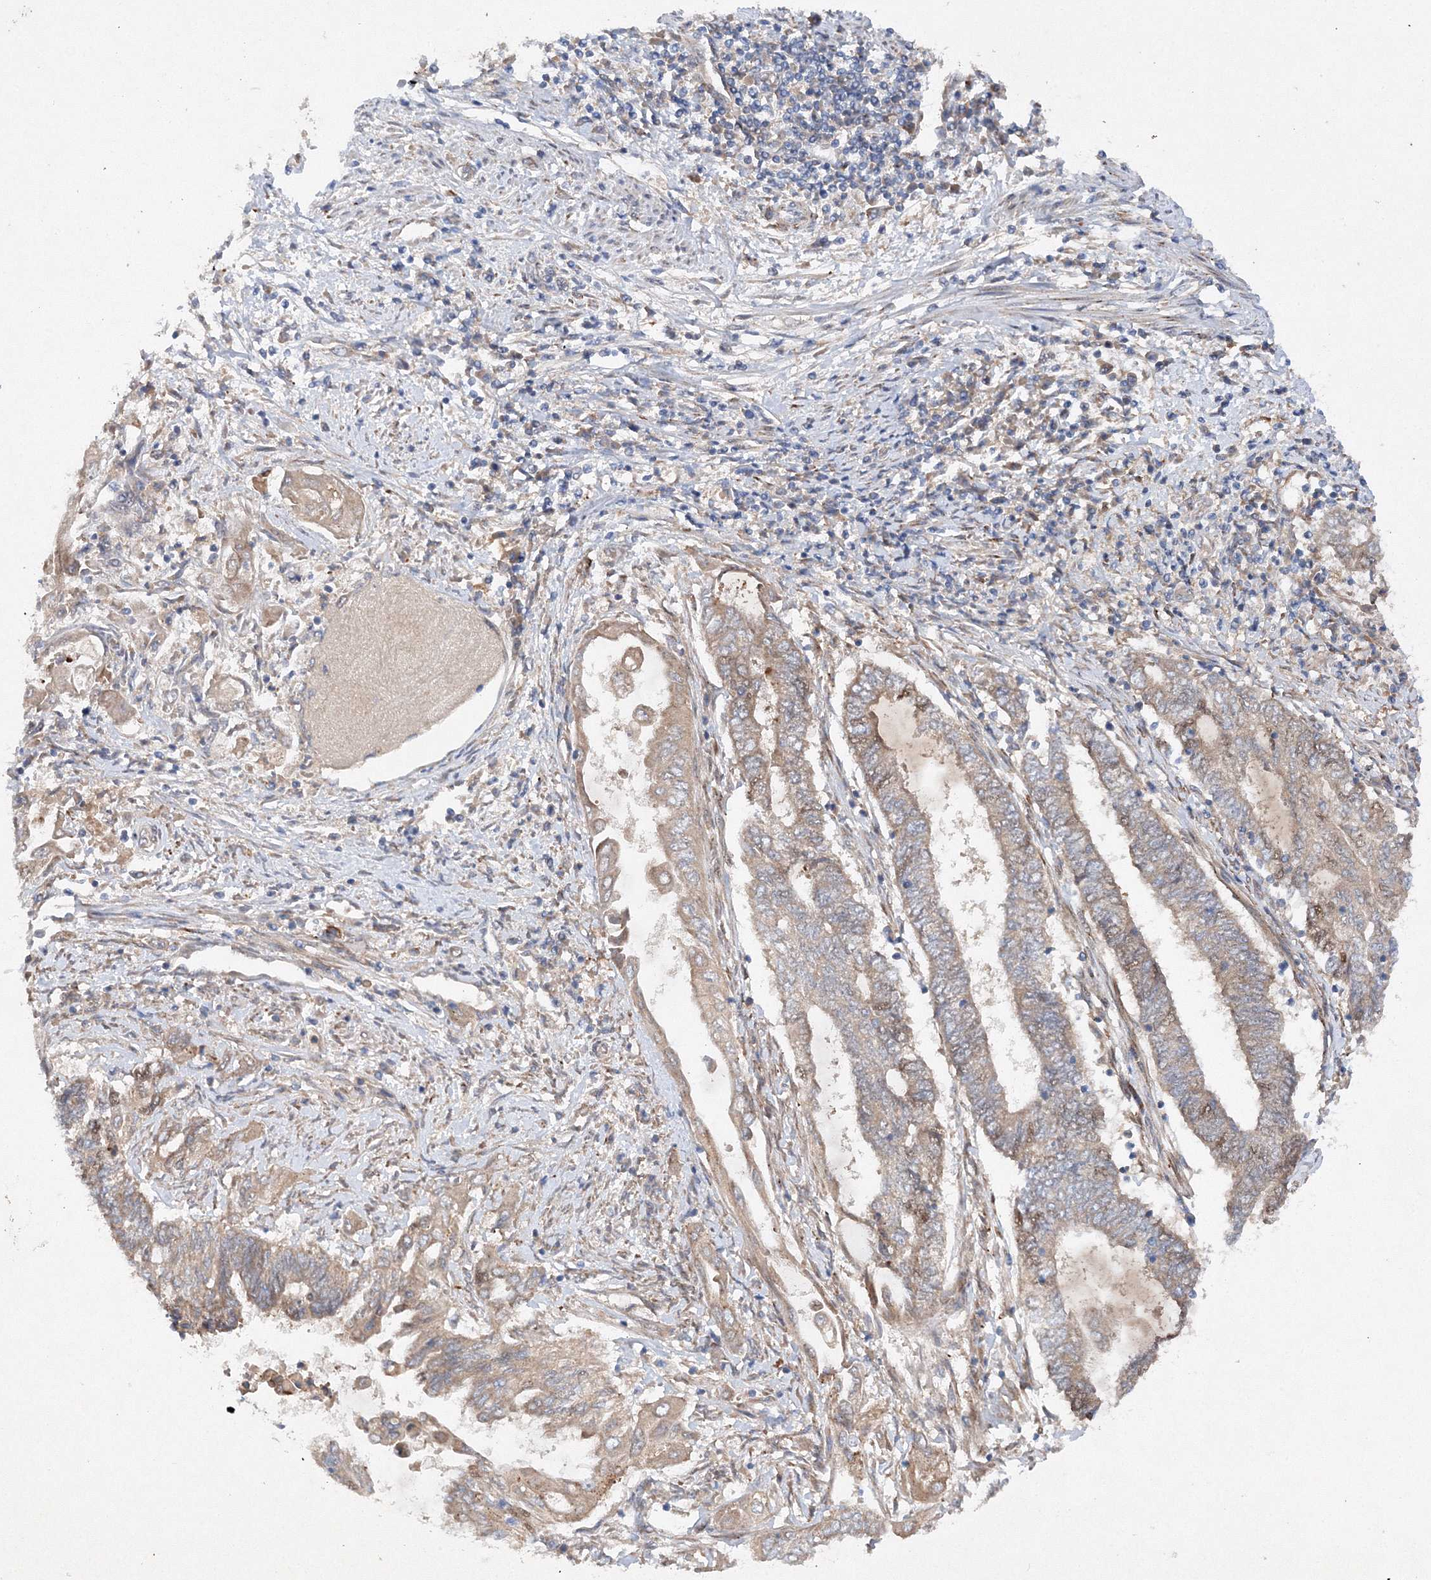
{"staining": {"intensity": "moderate", "quantity": "25%-75%", "location": "cytoplasmic/membranous,nuclear"}, "tissue": "endometrial cancer", "cell_type": "Tumor cells", "image_type": "cancer", "snomed": [{"axis": "morphology", "description": "Adenocarcinoma, NOS"}, {"axis": "topography", "description": "Uterus"}, {"axis": "topography", "description": "Endometrium"}], "caption": "Brown immunohistochemical staining in human endometrial cancer displays moderate cytoplasmic/membranous and nuclear staining in about 25%-75% of tumor cells. Using DAB (3,3'-diaminobenzidine) (brown) and hematoxylin (blue) stains, captured at high magnification using brightfield microscopy.", "gene": "SLC36A1", "patient": {"sex": "female", "age": 70}}